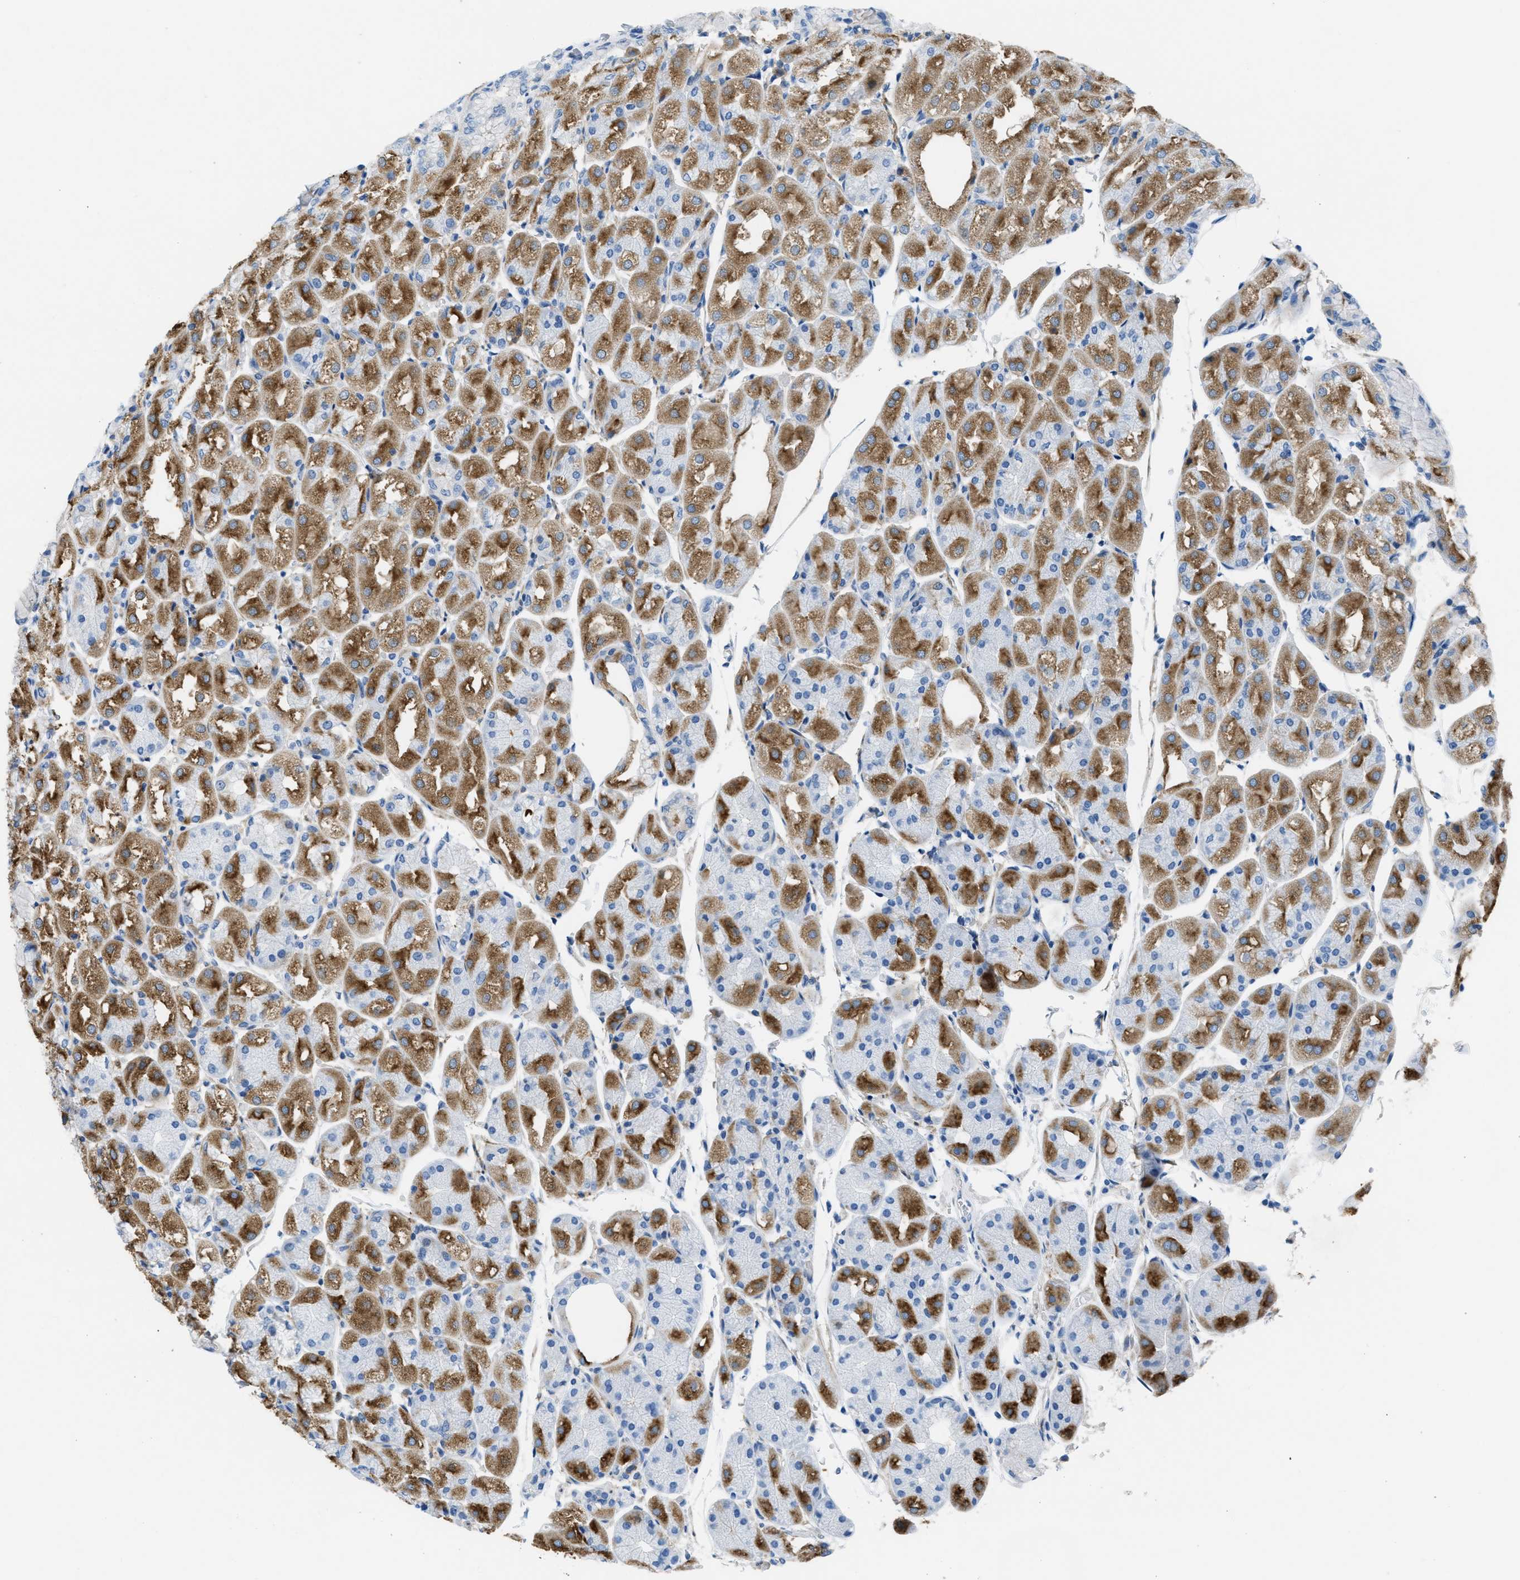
{"staining": {"intensity": "strong", "quantity": "25%-75%", "location": "cytoplasmic/membranous"}, "tissue": "stomach", "cell_type": "Glandular cells", "image_type": "normal", "snomed": [{"axis": "morphology", "description": "Normal tissue, NOS"}, {"axis": "topography", "description": "Stomach, upper"}], "caption": "Normal stomach was stained to show a protein in brown. There is high levels of strong cytoplasmic/membranous expression in approximately 25%-75% of glandular cells. (DAB IHC with brightfield microscopy, high magnification).", "gene": "ASGR1", "patient": {"sex": "male", "age": 72}}